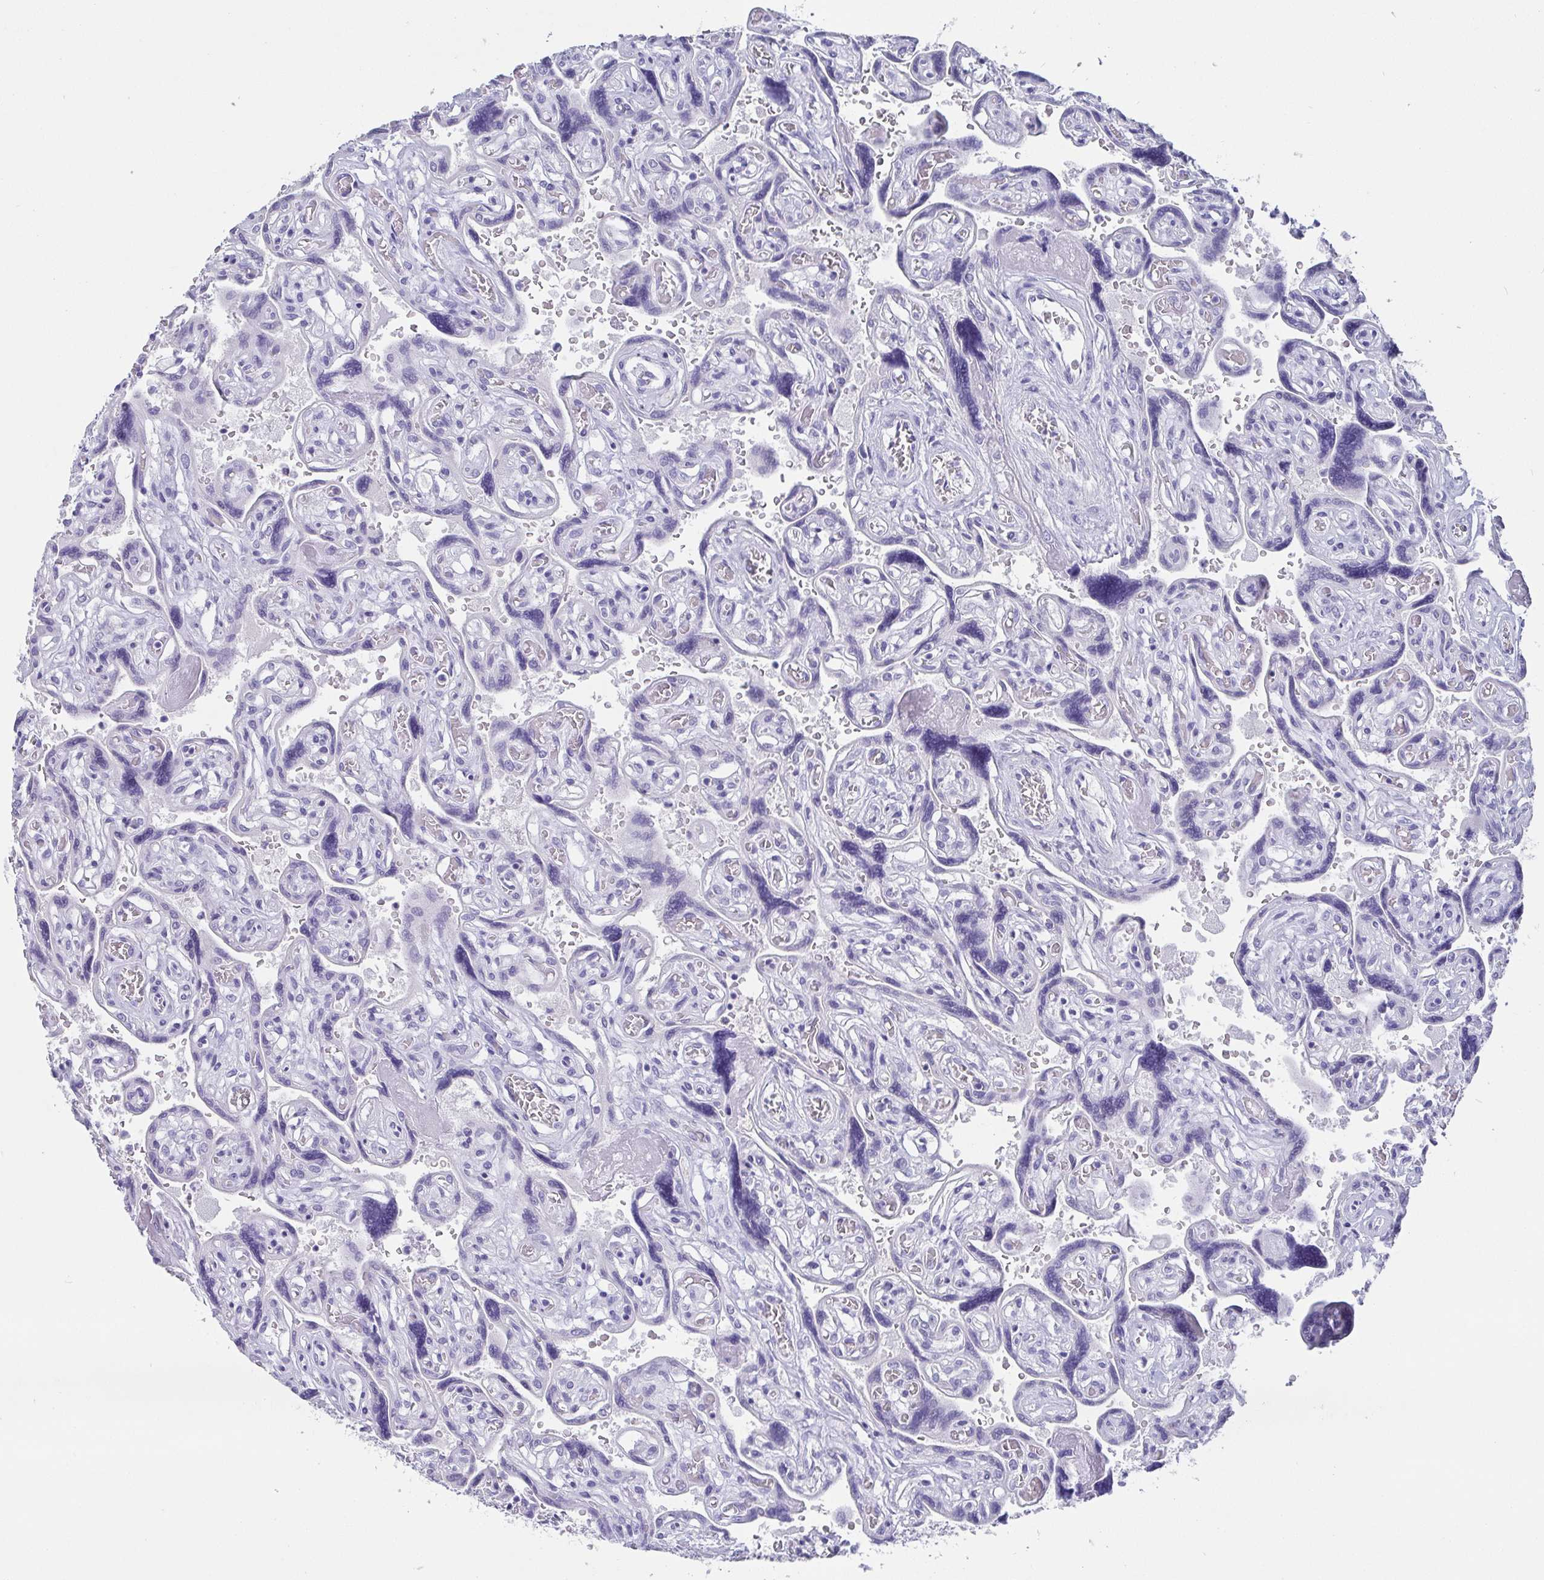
{"staining": {"intensity": "negative", "quantity": "none", "location": "none"}, "tissue": "placenta", "cell_type": "Decidual cells", "image_type": "normal", "snomed": [{"axis": "morphology", "description": "Normal tissue, NOS"}, {"axis": "topography", "description": "Placenta"}], "caption": "This is an immunohistochemistry (IHC) image of unremarkable placenta. There is no positivity in decidual cells.", "gene": "SCGN", "patient": {"sex": "female", "age": 32}}